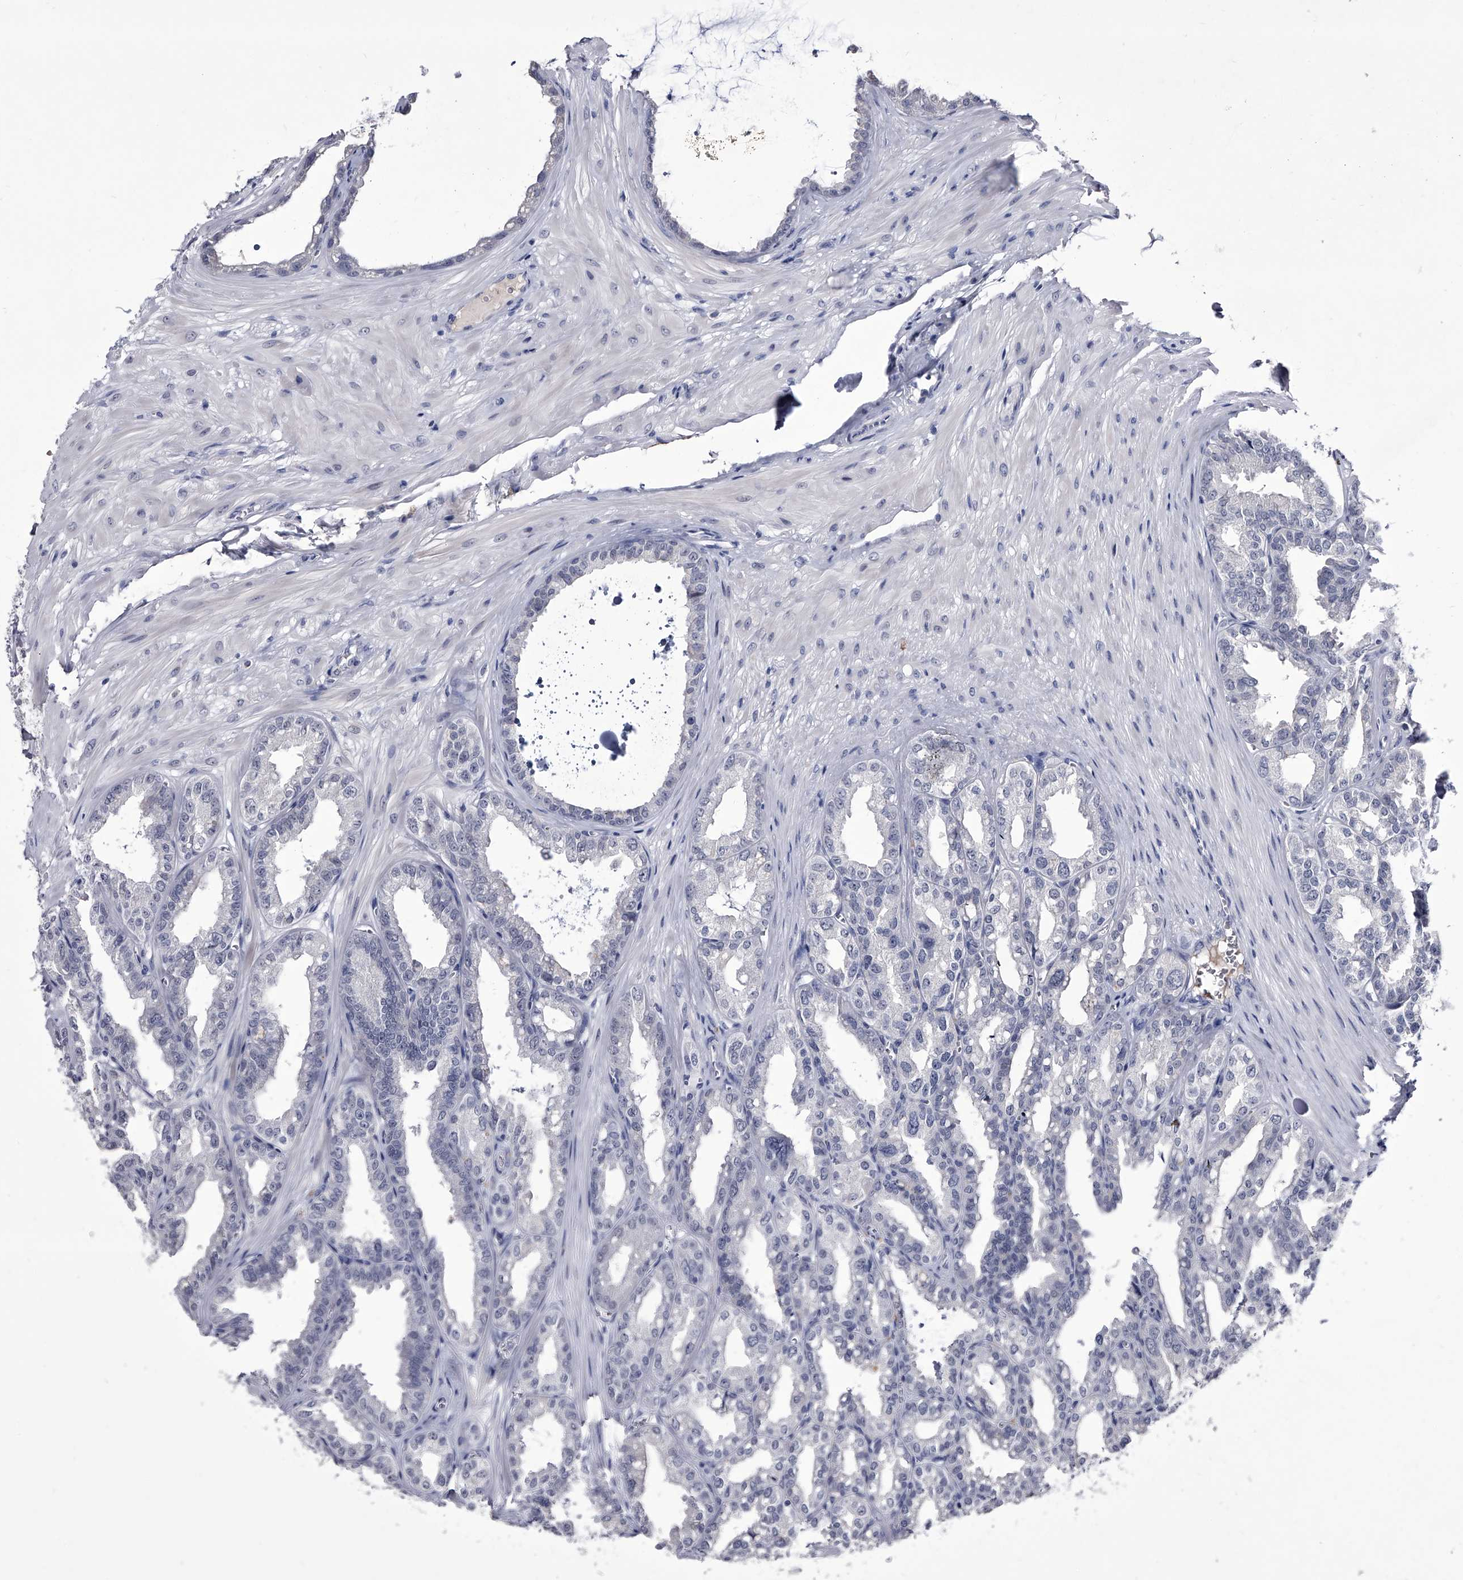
{"staining": {"intensity": "negative", "quantity": "none", "location": "none"}, "tissue": "seminal vesicle", "cell_type": "Glandular cells", "image_type": "normal", "snomed": [{"axis": "morphology", "description": "Normal tissue, NOS"}, {"axis": "topography", "description": "Prostate"}, {"axis": "topography", "description": "Seminal veicle"}], "caption": "A high-resolution photomicrograph shows immunohistochemistry staining of benign seminal vesicle, which demonstrates no significant expression in glandular cells.", "gene": "CRISP2", "patient": {"sex": "male", "age": 51}}